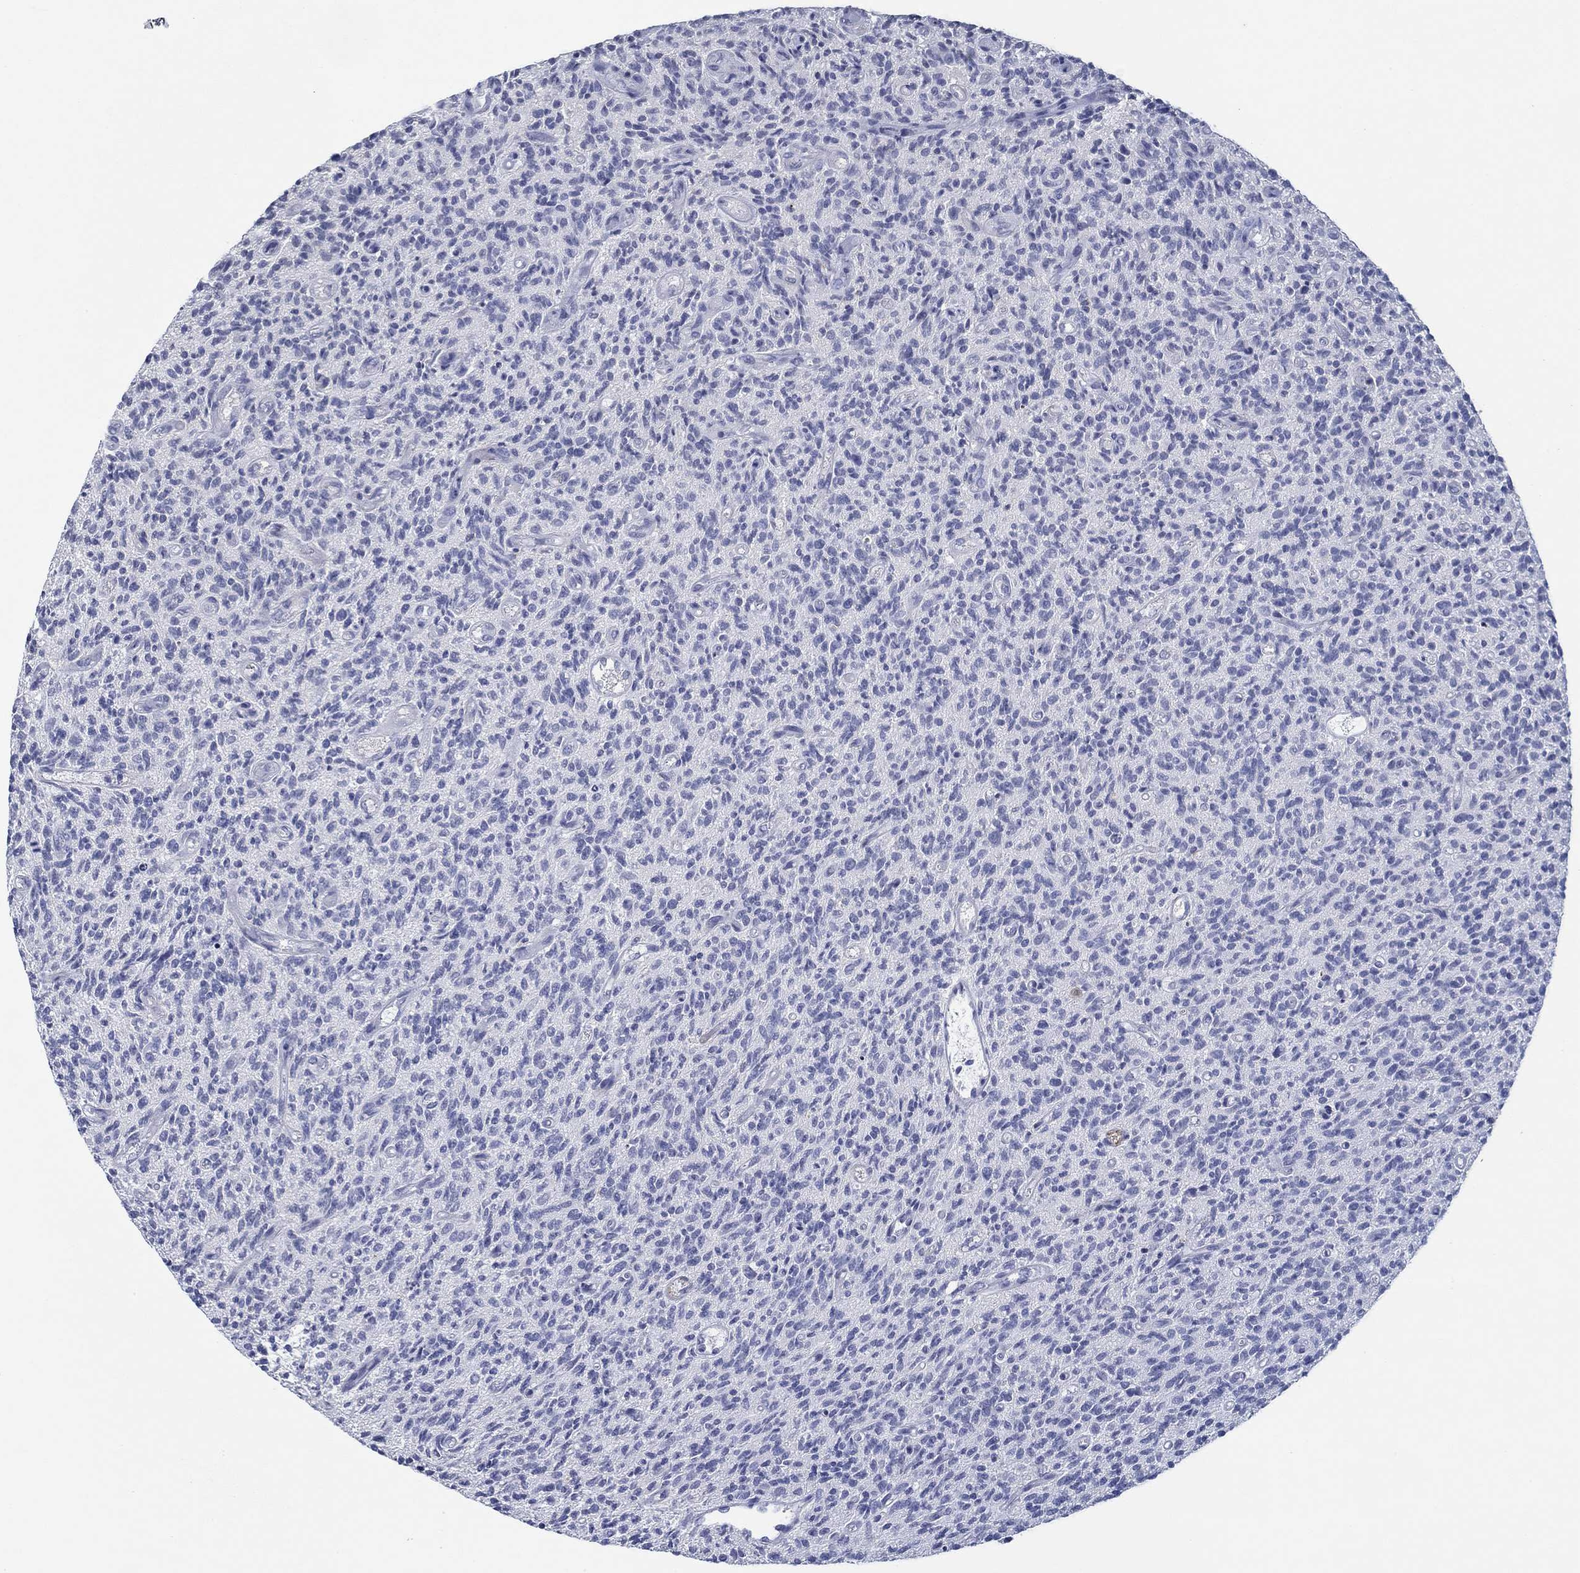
{"staining": {"intensity": "negative", "quantity": "none", "location": "none"}, "tissue": "glioma", "cell_type": "Tumor cells", "image_type": "cancer", "snomed": [{"axis": "morphology", "description": "Glioma, malignant, High grade"}, {"axis": "topography", "description": "Brain"}], "caption": "DAB (3,3'-diaminobenzidine) immunohistochemical staining of high-grade glioma (malignant) exhibits no significant staining in tumor cells.", "gene": "GJA5", "patient": {"sex": "male", "age": 64}}